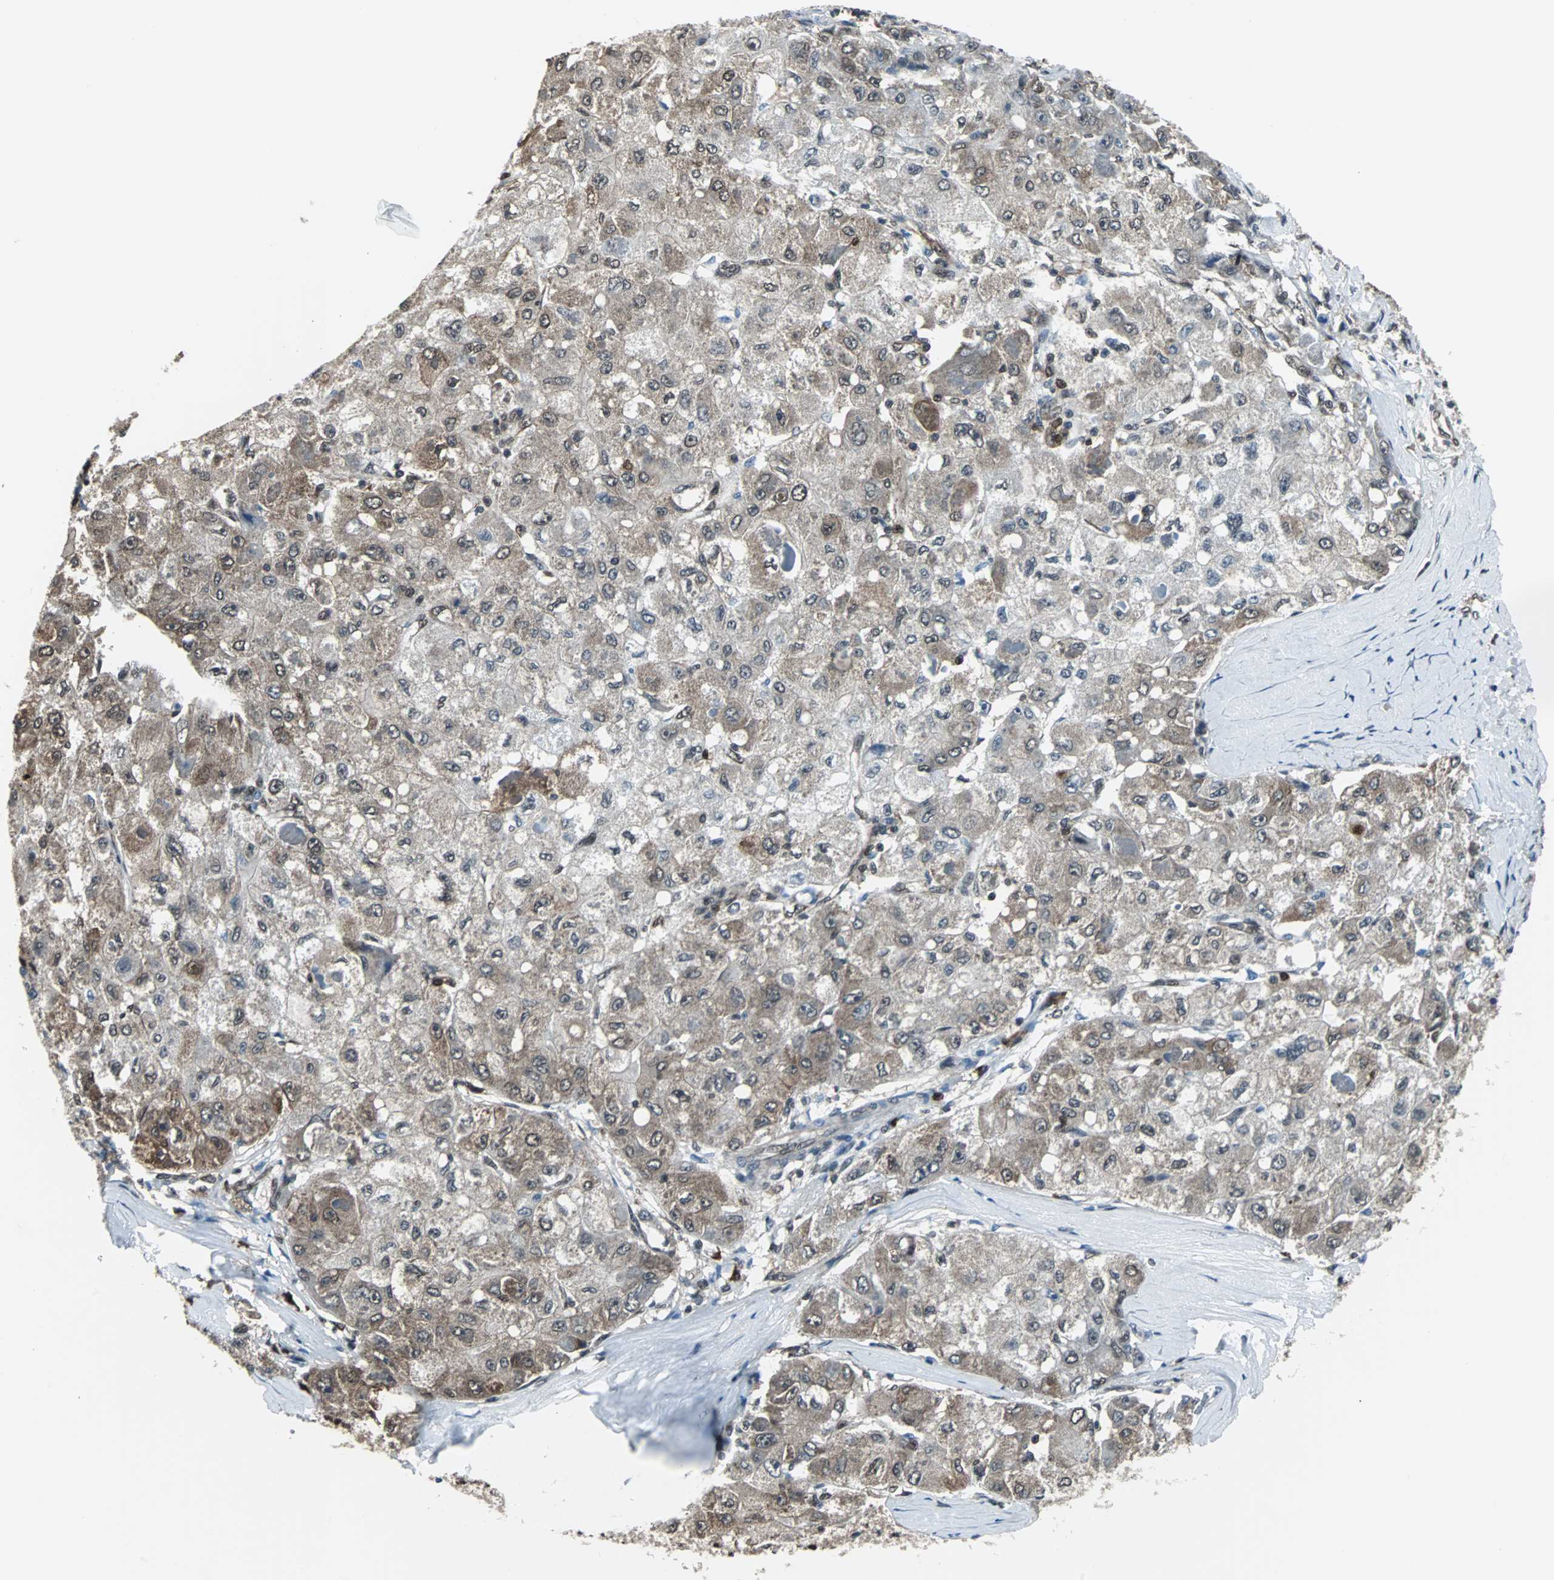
{"staining": {"intensity": "moderate", "quantity": ">75%", "location": "cytoplasmic/membranous,nuclear"}, "tissue": "liver cancer", "cell_type": "Tumor cells", "image_type": "cancer", "snomed": [{"axis": "morphology", "description": "Carcinoma, Hepatocellular, NOS"}, {"axis": "topography", "description": "Liver"}], "caption": "Tumor cells reveal medium levels of moderate cytoplasmic/membranous and nuclear staining in approximately >75% of cells in human liver cancer.", "gene": "VCP", "patient": {"sex": "male", "age": 80}}